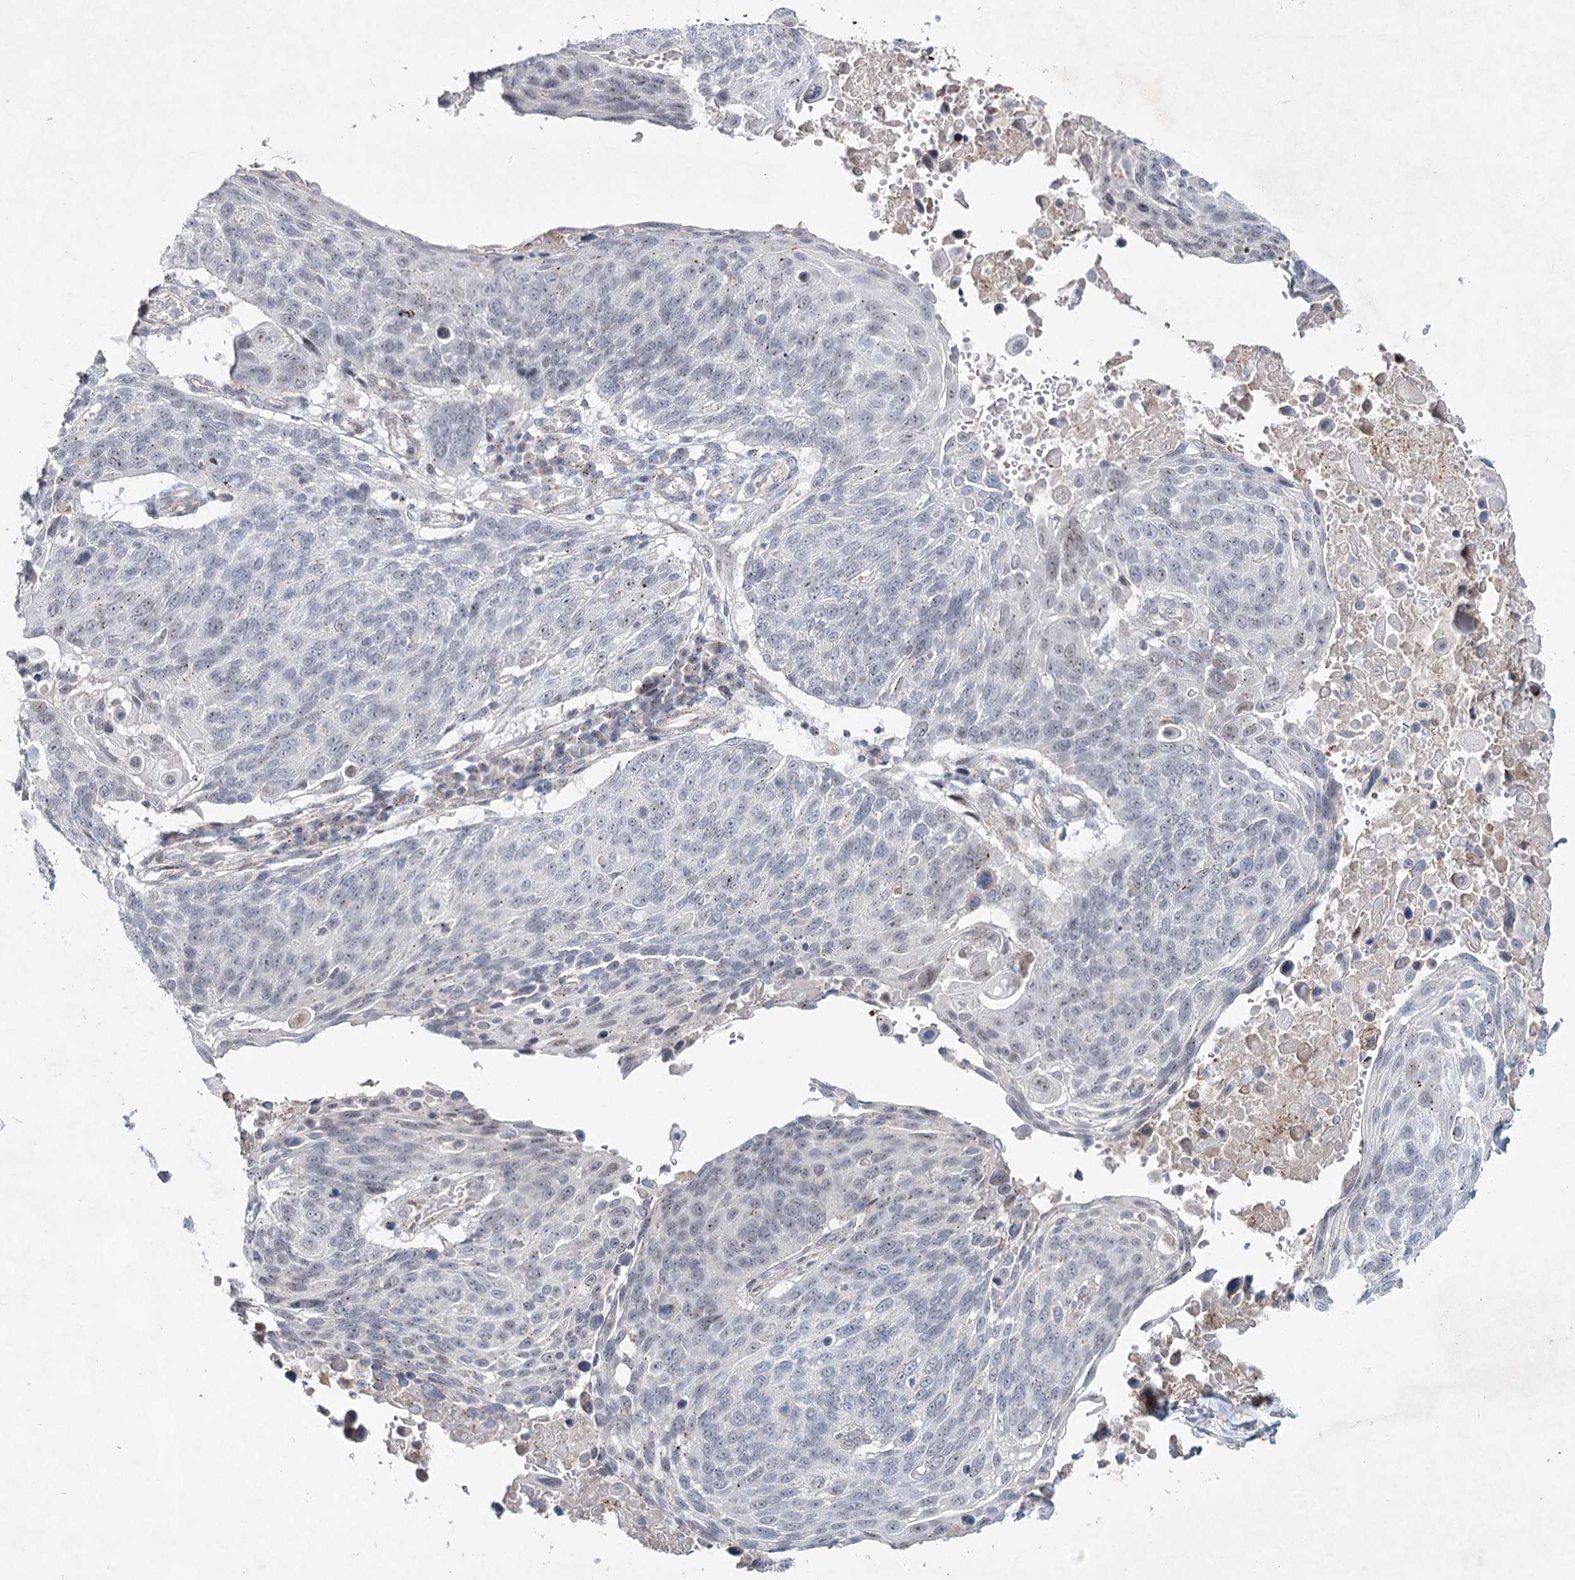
{"staining": {"intensity": "negative", "quantity": "none", "location": "none"}, "tissue": "lung cancer", "cell_type": "Tumor cells", "image_type": "cancer", "snomed": [{"axis": "morphology", "description": "Squamous cell carcinoma, NOS"}, {"axis": "topography", "description": "Lung"}], "caption": "Immunohistochemistry (IHC) histopathology image of neoplastic tissue: human lung cancer stained with DAB (3,3'-diaminobenzidine) exhibits no significant protein positivity in tumor cells.", "gene": "ATL2", "patient": {"sex": "male", "age": 66}}